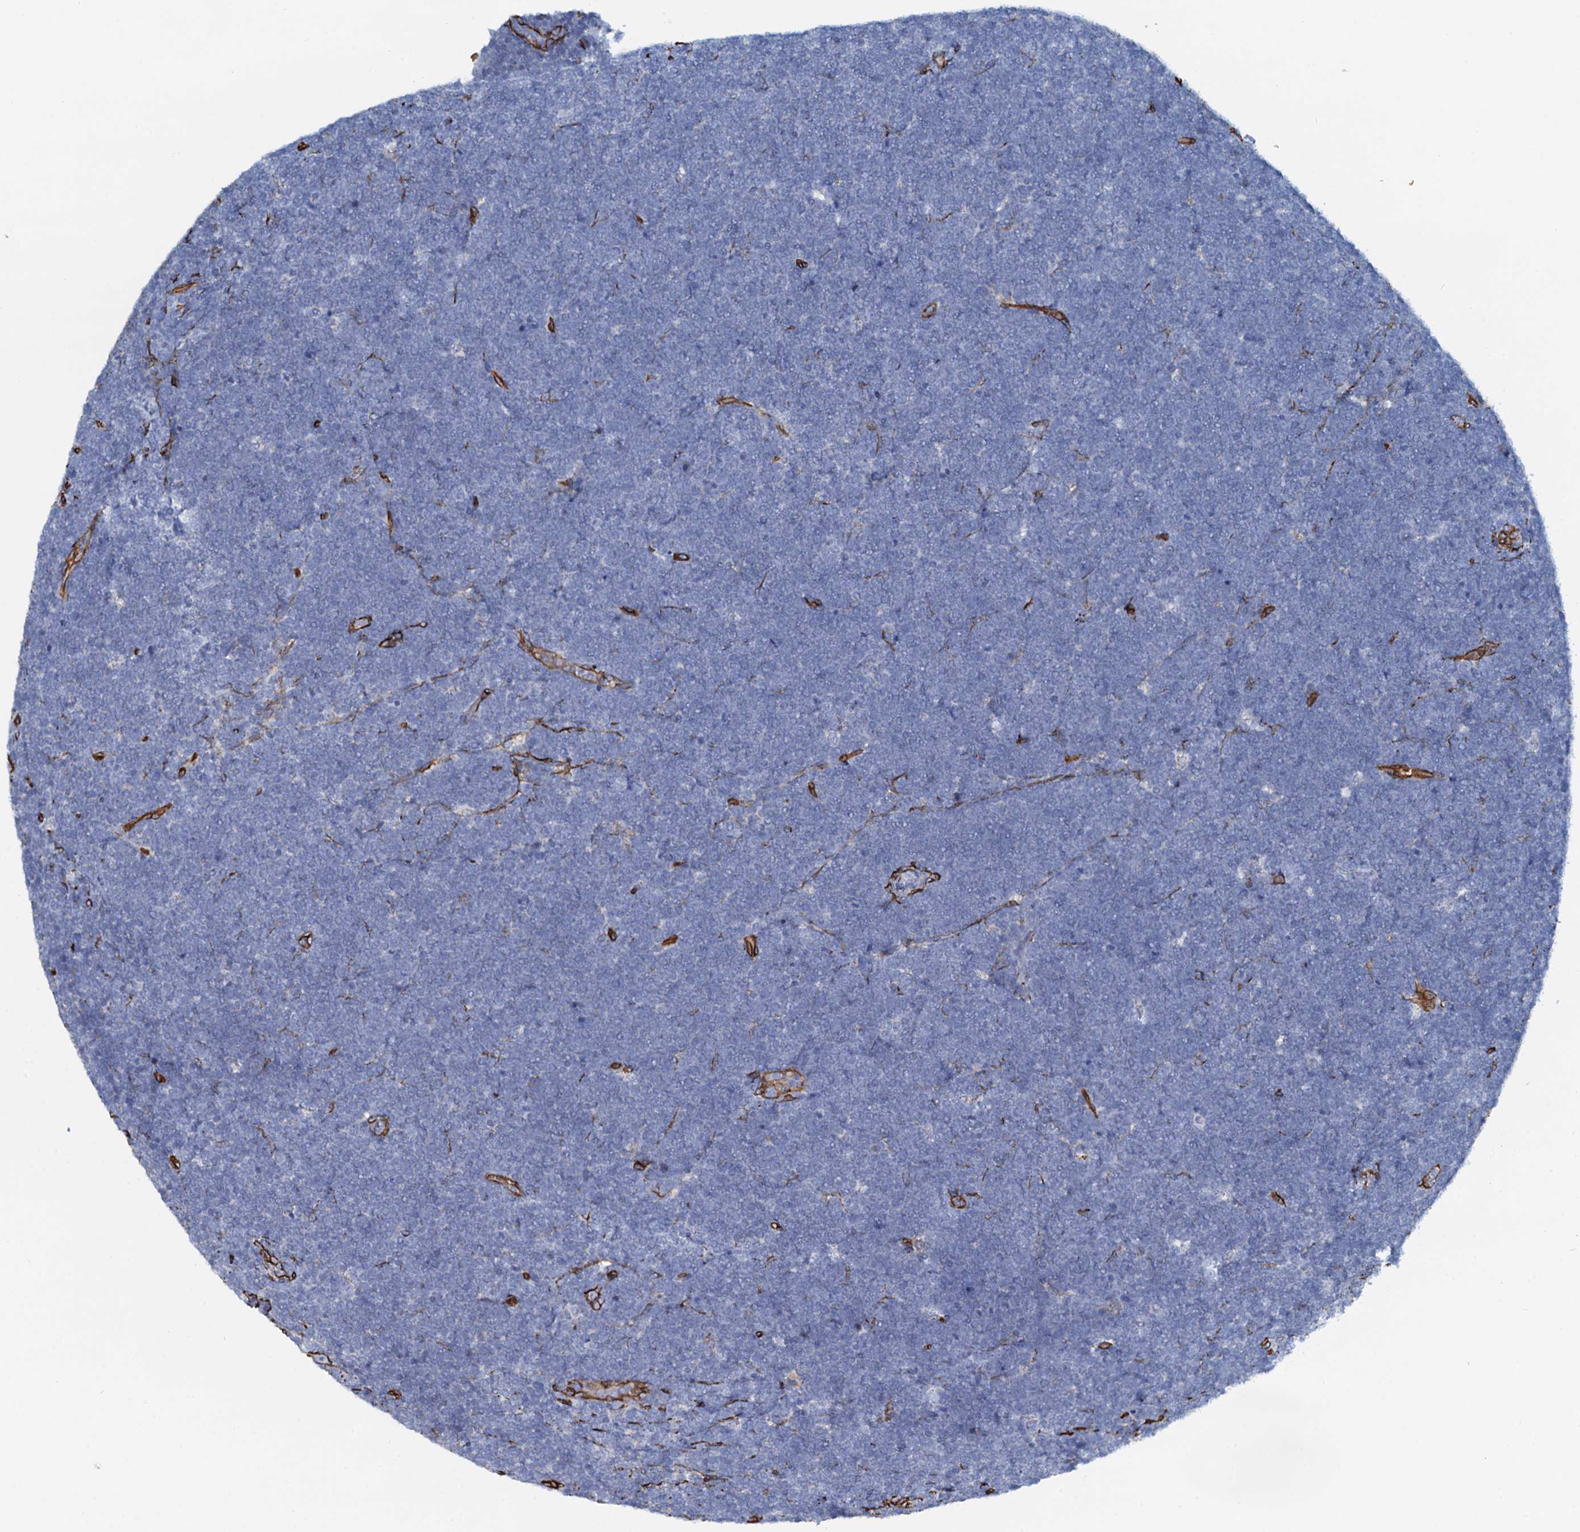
{"staining": {"intensity": "negative", "quantity": "none", "location": "none"}, "tissue": "lymphoma", "cell_type": "Tumor cells", "image_type": "cancer", "snomed": [{"axis": "morphology", "description": "Malignant lymphoma, non-Hodgkin's type, High grade"}, {"axis": "topography", "description": "Lymph node"}], "caption": "High-grade malignant lymphoma, non-Hodgkin's type was stained to show a protein in brown. There is no significant expression in tumor cells. Brightfield microscopy of immunohistochemistry stained with DAB (3,3'-diaminobenzidine) (brown) and hematoxylin (blue), captured at high magnification.", "gene": "DGKG", "patient": {"sex": "male", "age": 13}}